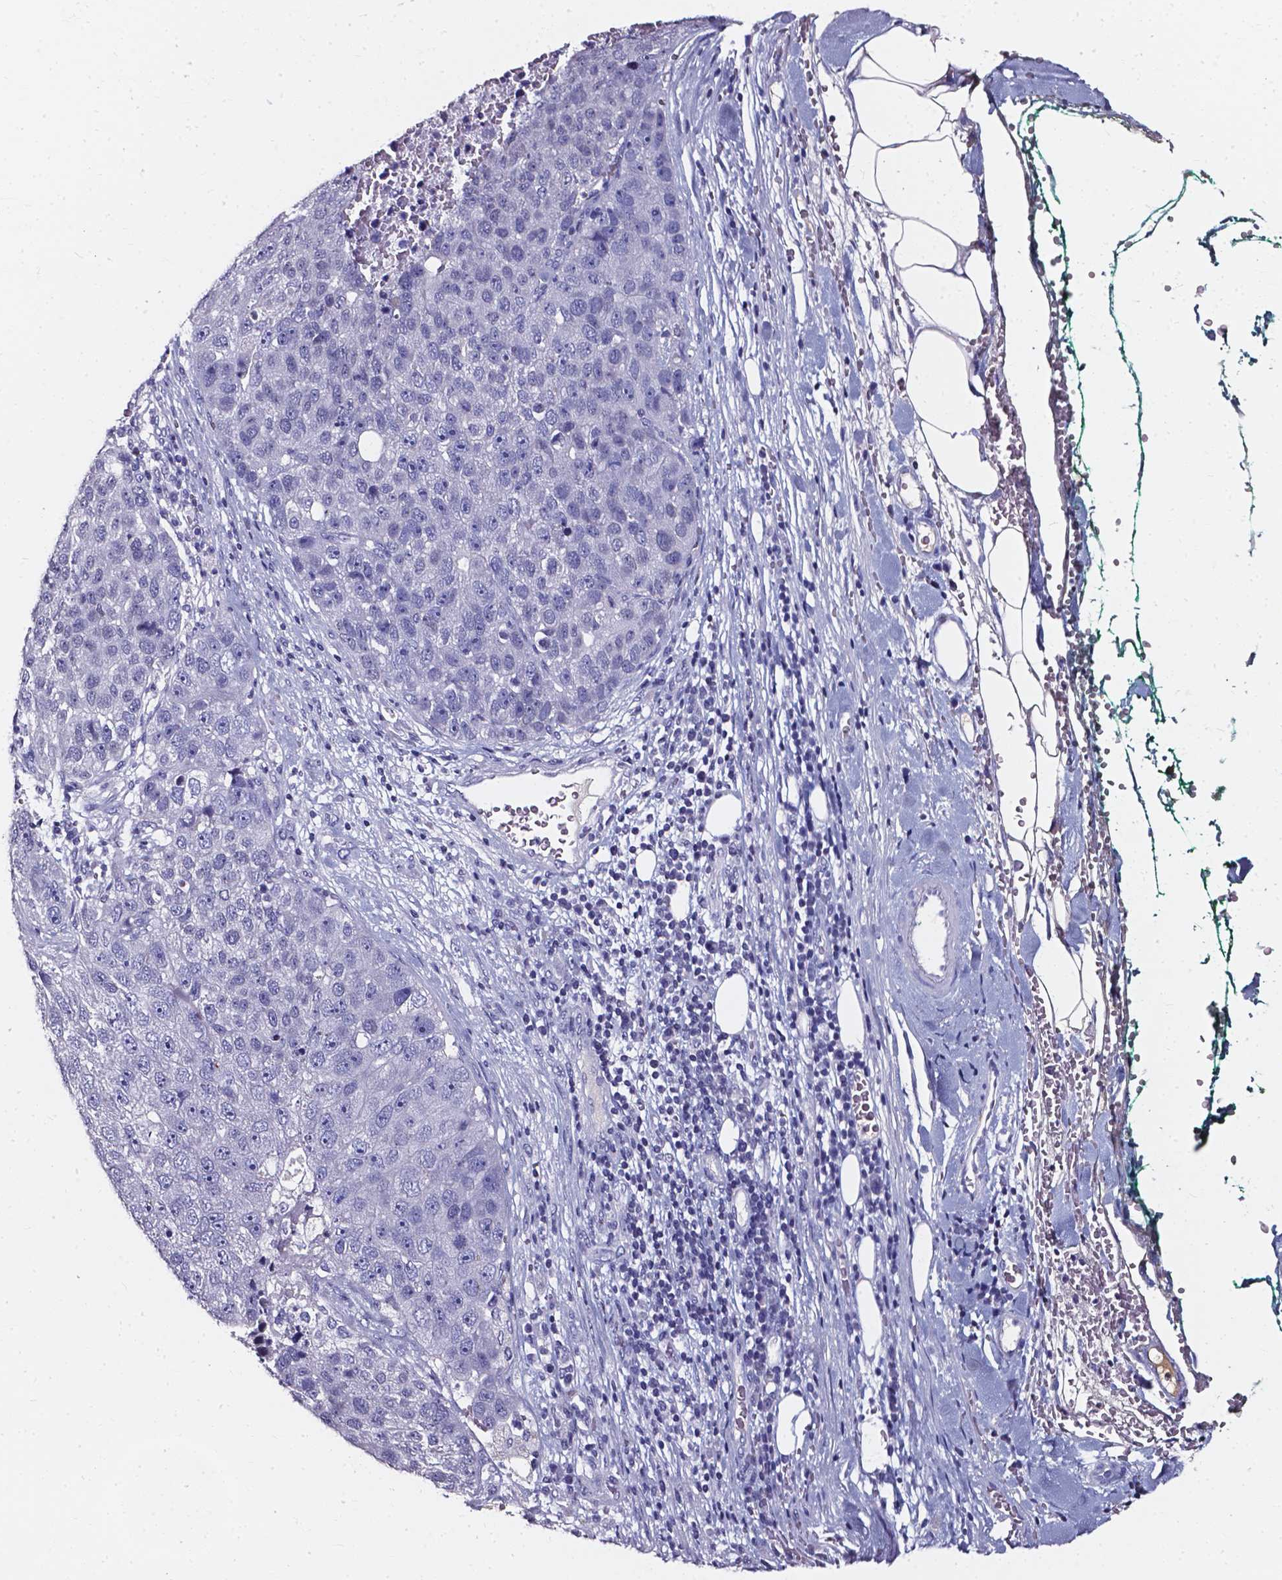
{"staining": {"intensity": "negative", "quantity": "none", "location": "none"}, "tissue": "pancreatic cancer", "cell_type": "Tumor cells", "image_type": "cancer", "snomed": [{"axis": "morphology", "description": "Adenocarcinoma, NOS"}, {"axis": "topography", "description": "Pancreas"}], "caption": "Pancreatic adenocarcinoma stained for a protein using immunohistochemistry (IHC) shows no positivity tumor cells.", "gene": "AKR1B10", "patient": {"sex": "female", "age": 61}}